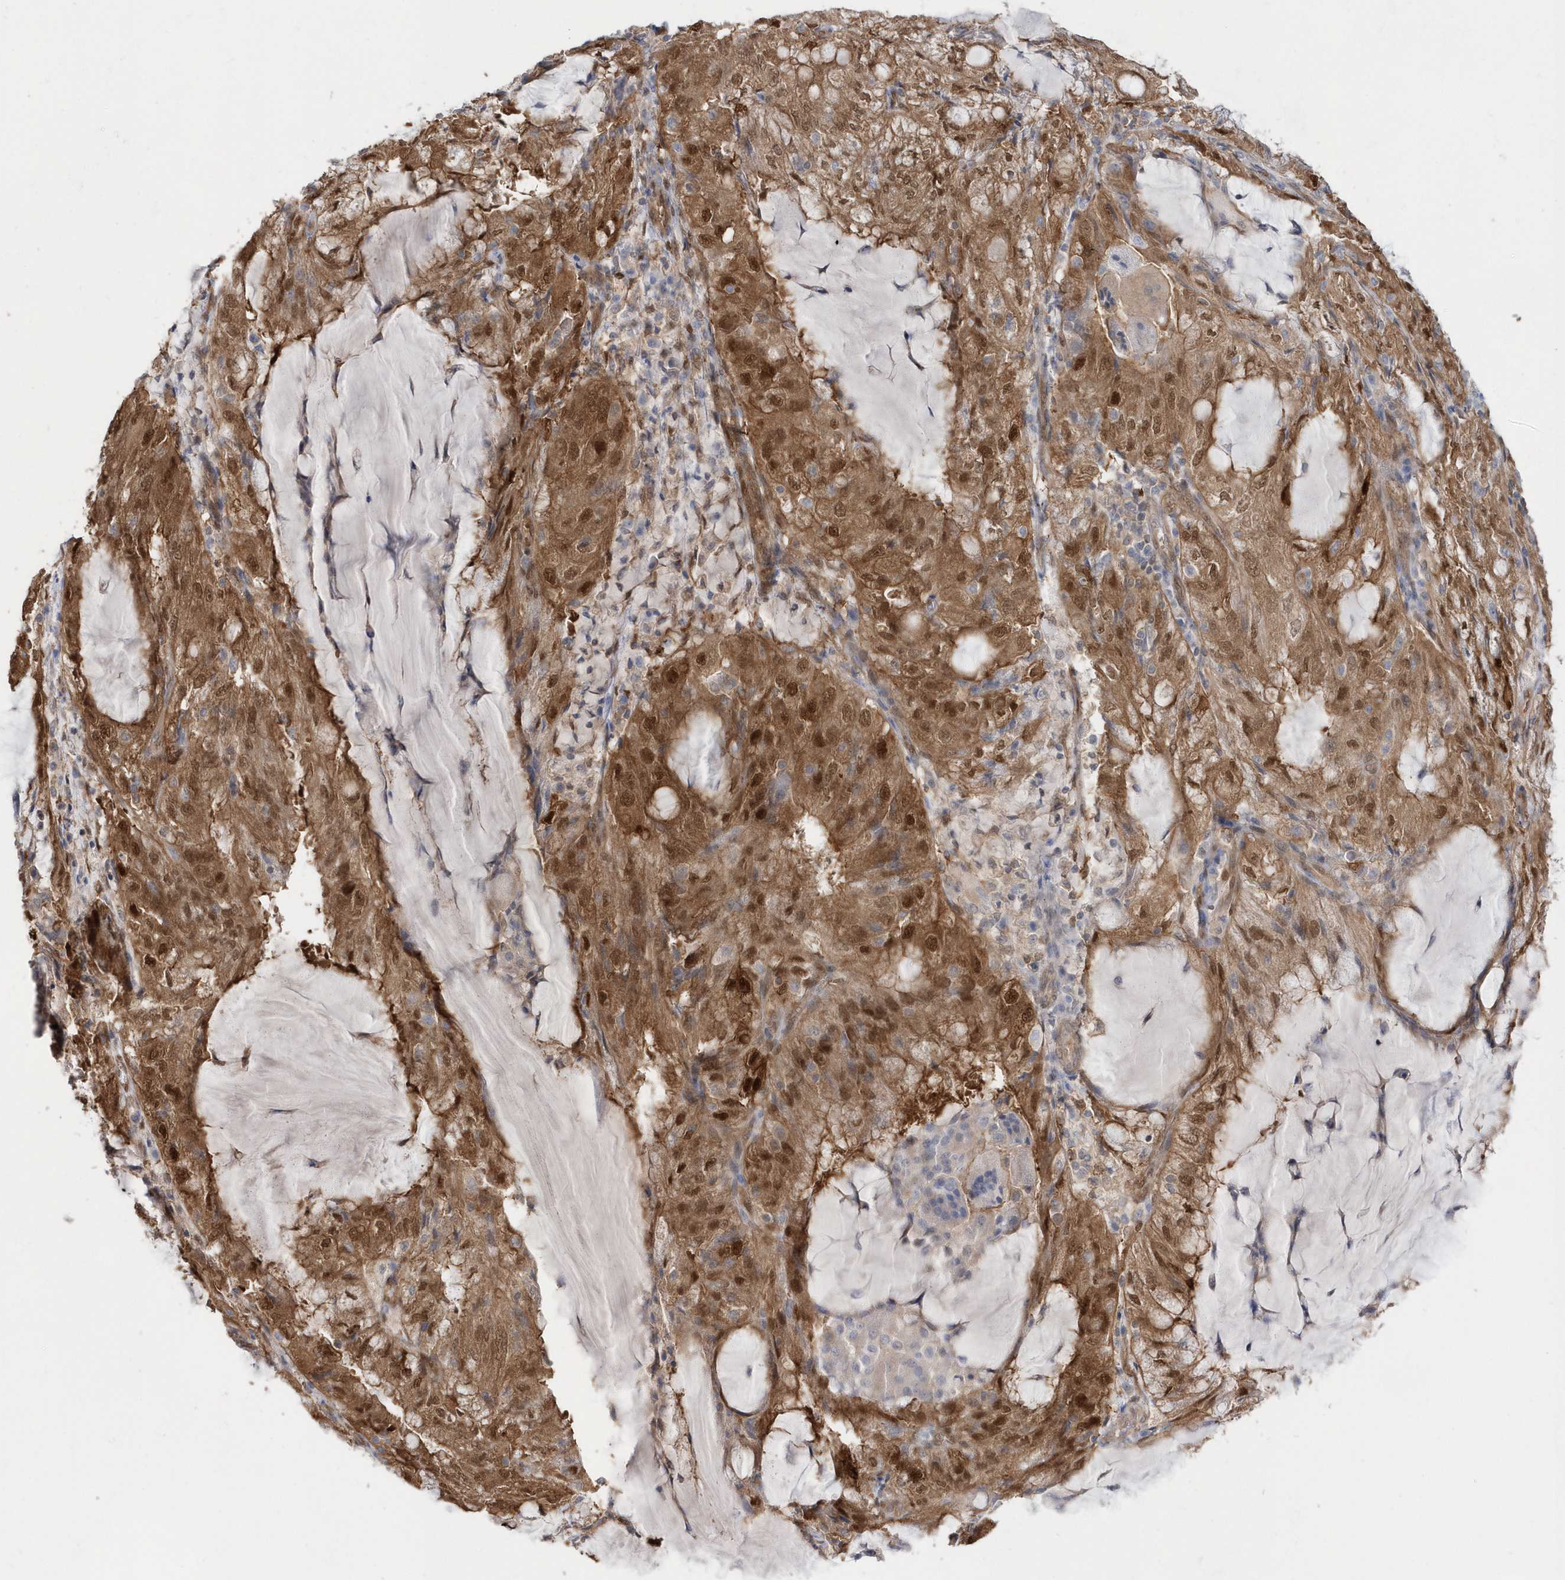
{"staining": {"intensity": "moderate", "quantity": ">75%", "location": "cytoplasmic/membranous,nuclear"}, "tissue": "endometrial cancer", "cell_type": "Tumor cells", "image_type": "cancer", "snomed": [{"axis": "morphology", "description": "Adenocarcinoma, NOS"}, {"axis": "topography", "description": "Endometrium"}], "caption": "Protein expression analysis of human endometrial cancer reveals moderate cytoplasmic/membranous and nuclear positivity in about >75% of tumor cells.", "gene": "BDH2", "patient": {"sex": "female", "age": 81}}